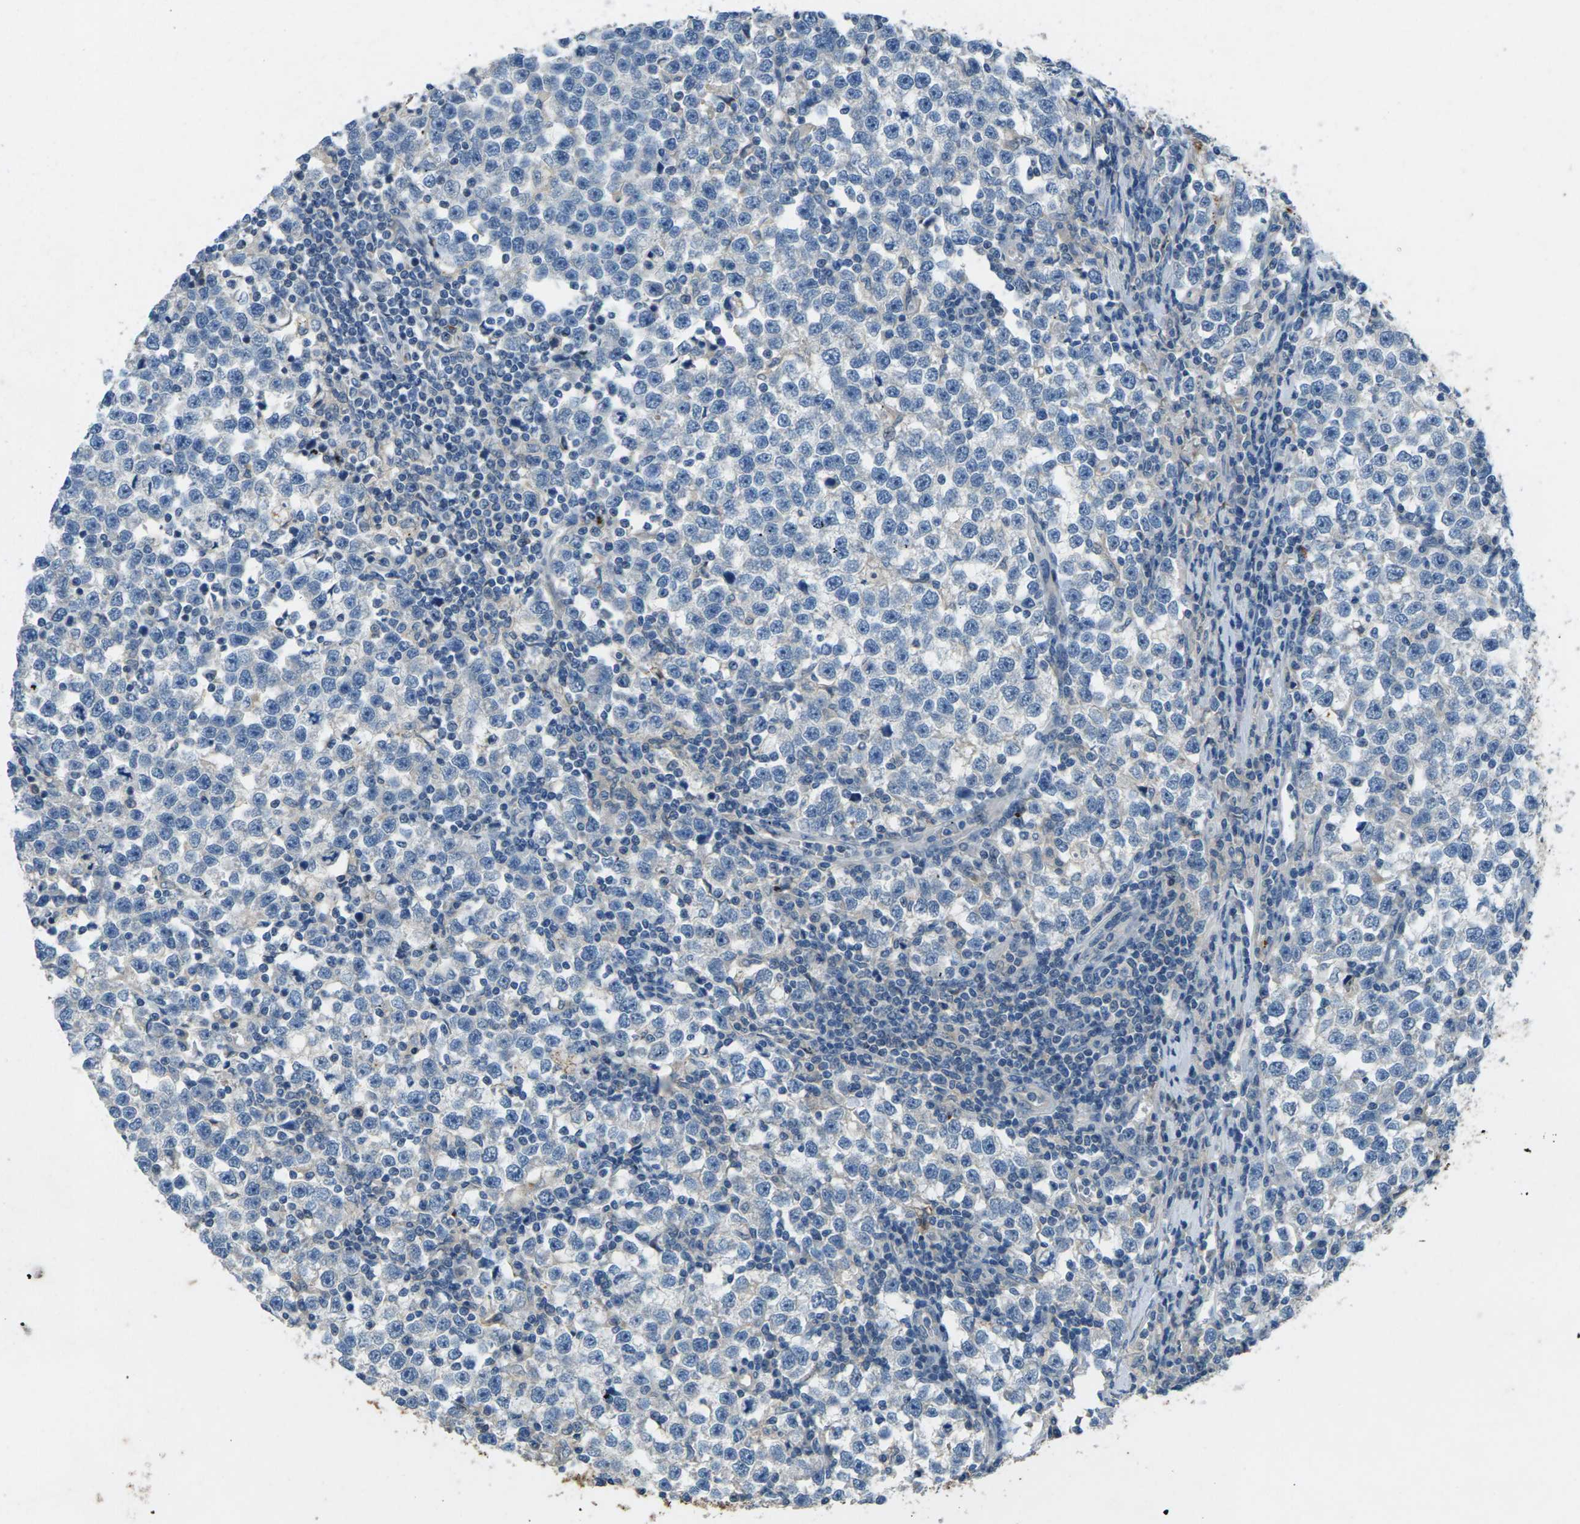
{"staining": {"intensity": "negative", "quantity": "none", "location": "none"}, "tissue": "testis cancer", "cell_type": "Tumor cells", "image_type": "cancer", "snomed": [{"axis": "morphology", "description": "Seminoma, NOS"}, {"axis": "topography", "description": "Testis"}], "caption": "The IHC micrograph has no significant positivity in tumor cells of testis cancer tissue.", "gene": "SIGLEC14", "patient": {"sex": "male", "age": 43}}